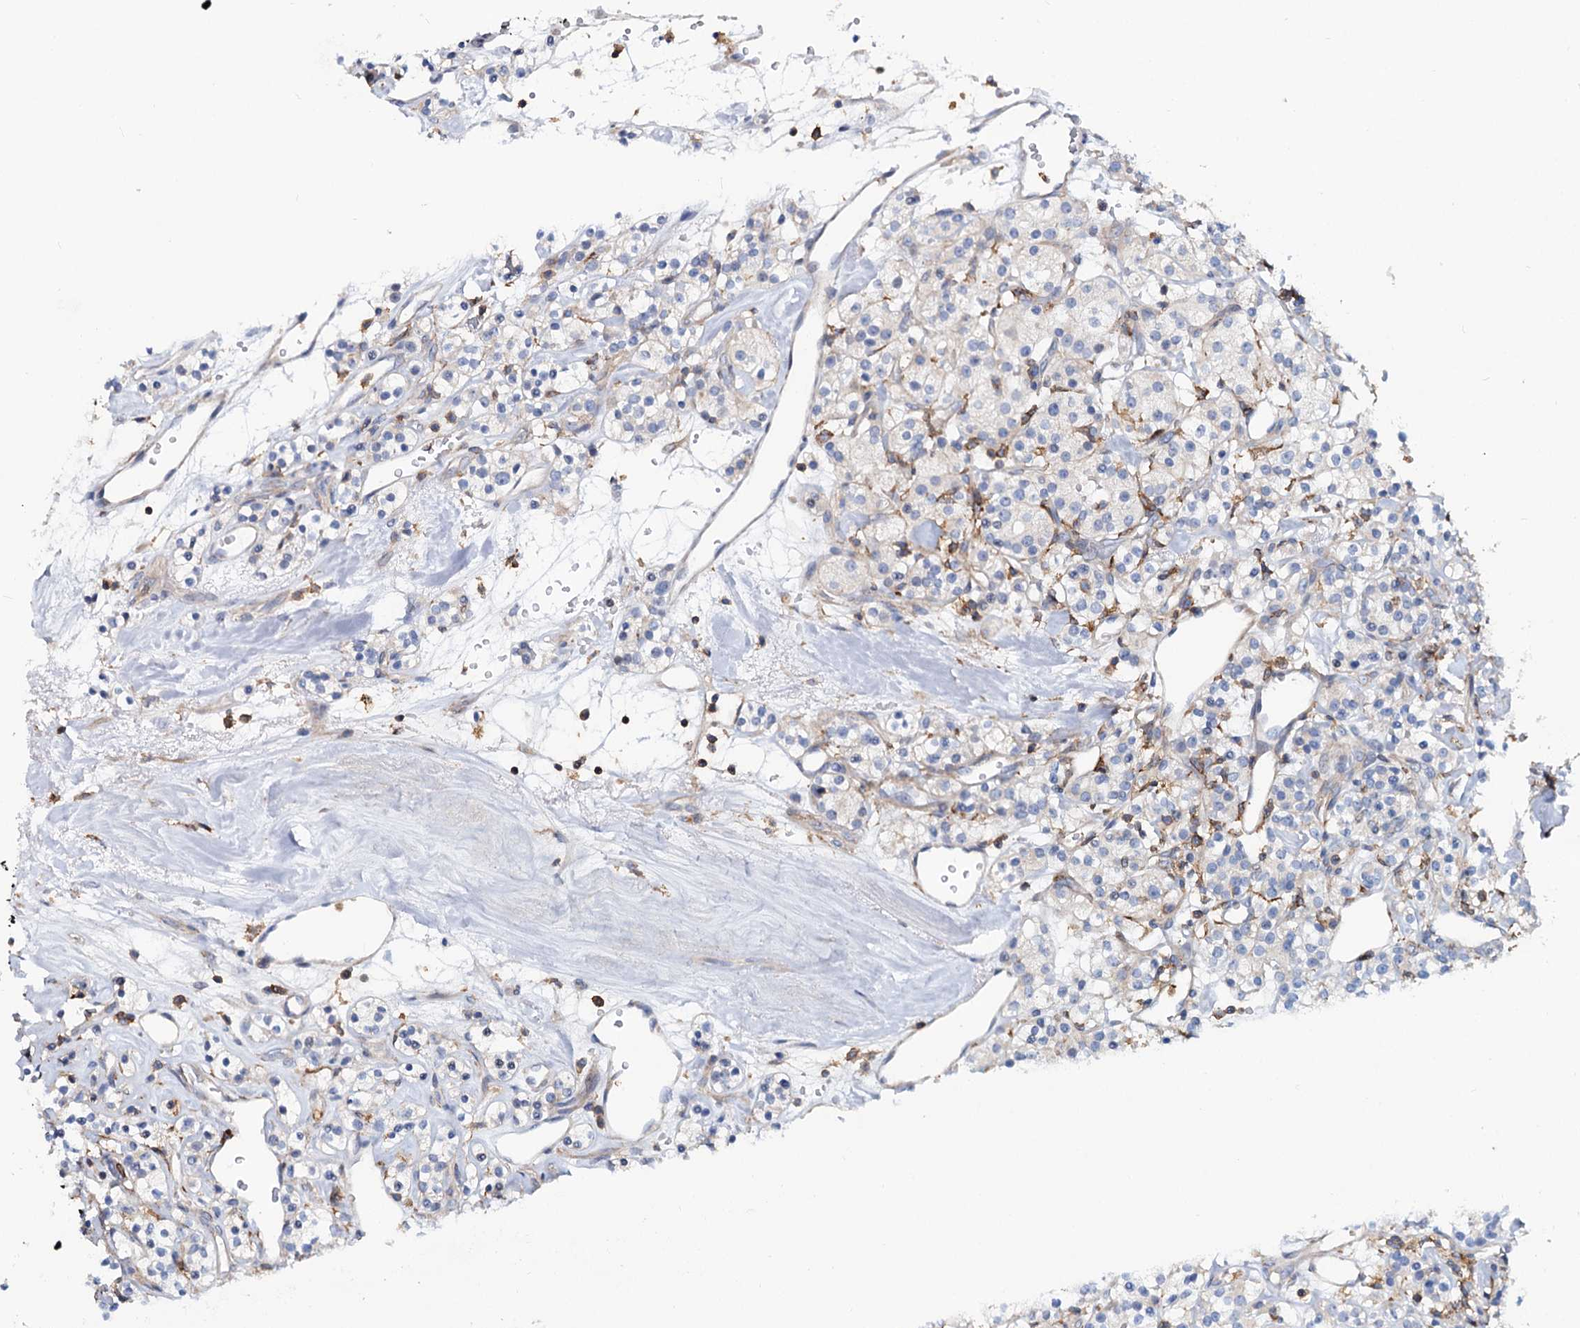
{"staining": {"intensity": "negative", "quantity": "none", "location": "none"}, "tissue": "renal cancer", "cell_type": "Tumor cells", "image_type": "cancer", "snomed": [{"axis": "morphology", "description": "Adenocarcinoma, NOS"}, {"axis": "topography", "description": "Kidney"}], "caption": "Tumor cells are negative for protein expression in human renal adenocarcinoma.", "gene": "LRCH4", "patient": {"sex": "male", "age": 77}}